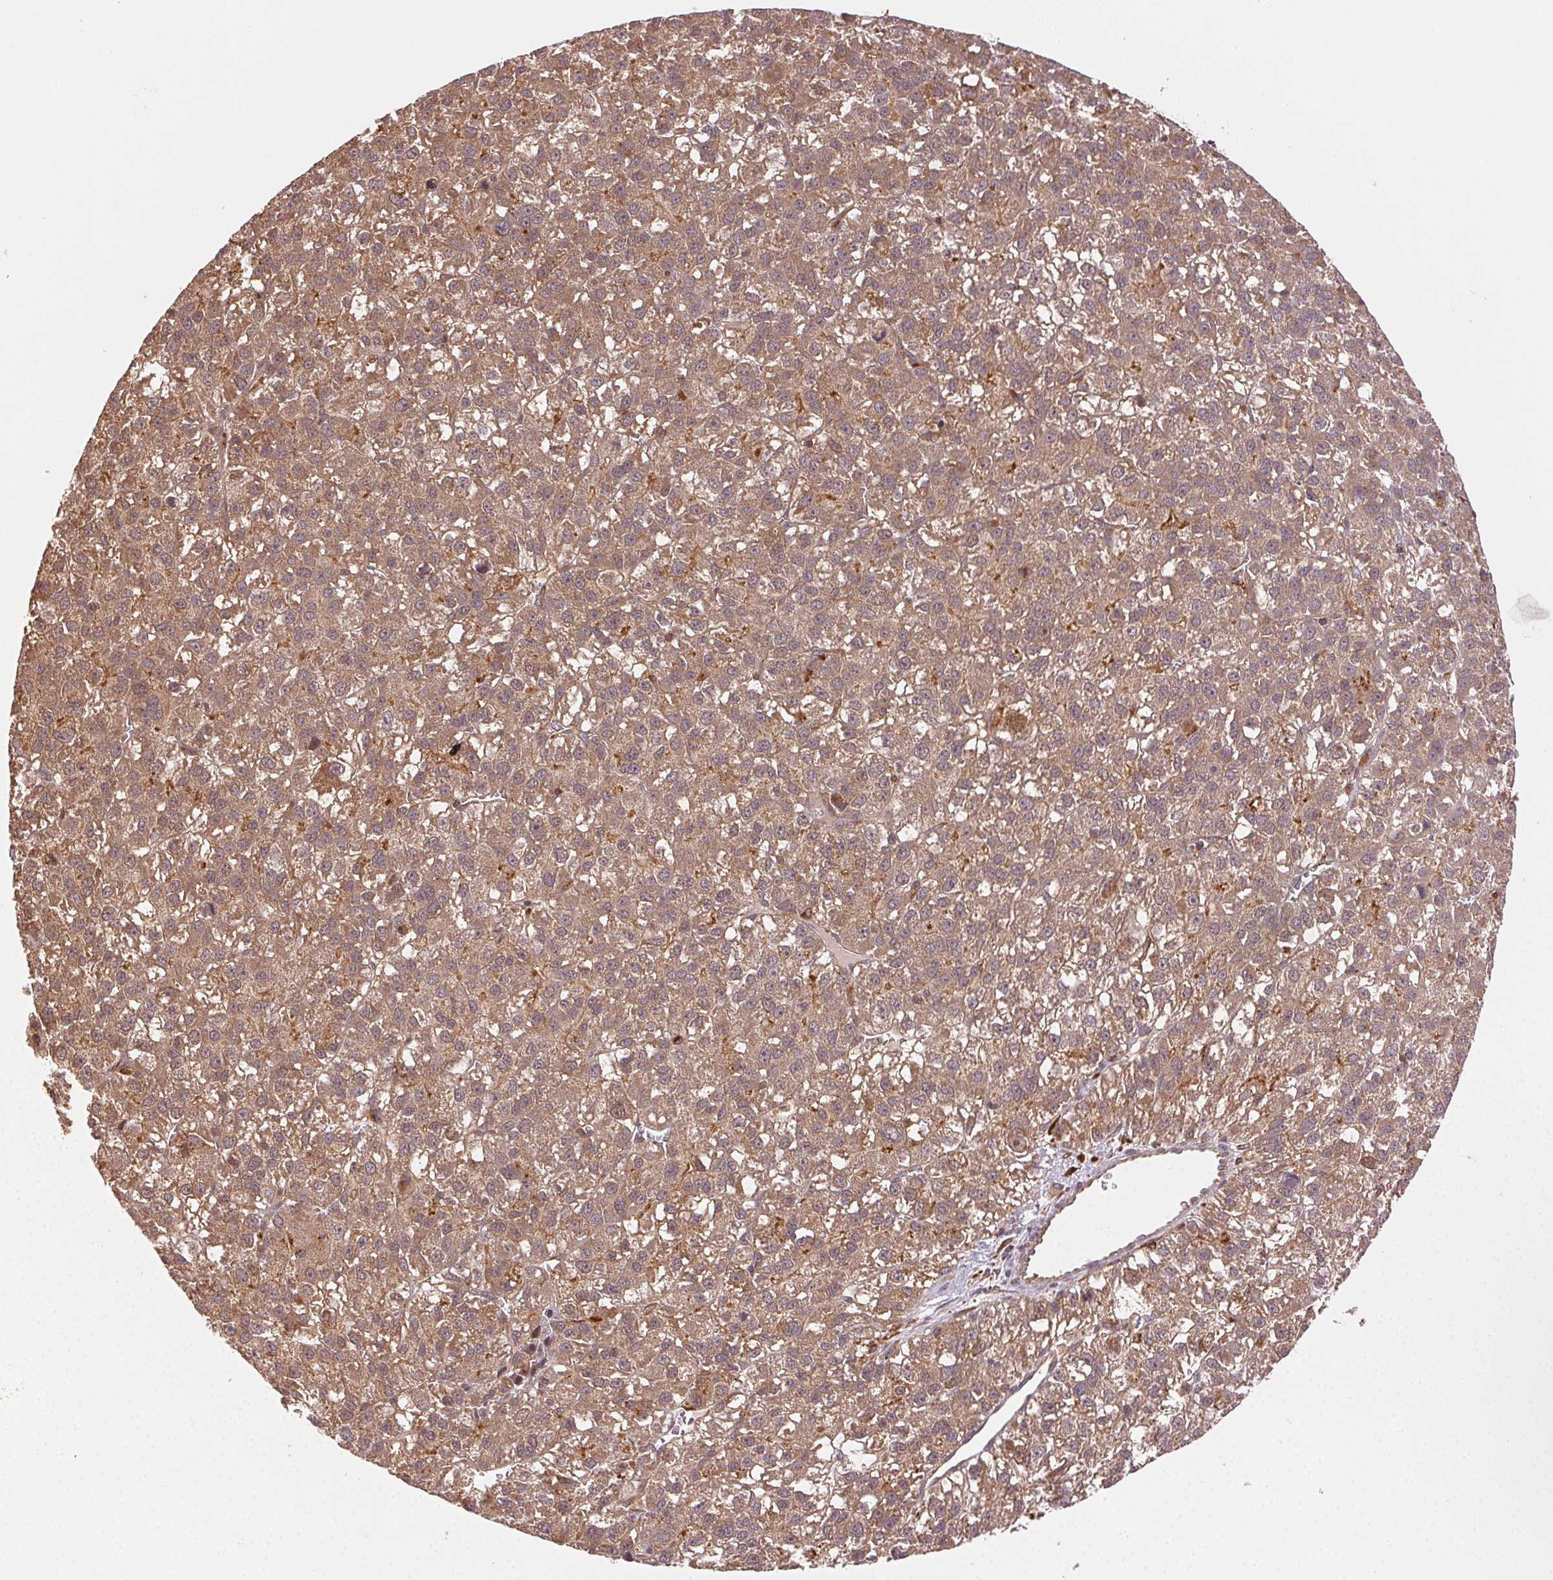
{"staining": {"intensity": "moderate", "quantity": ">75%", "location": "cytoplasmic/membranous"}, "tissue": "liver cancer", "cell_type": "Tumor cells", "image_type": "cancer", "snomed": [{"axis": "morphology", "description": "Carcinoma, Hepatocellular, NOS"}, {"axis": "topography", "description": "Liver"}], "caption": "Liver cancer tissue demonstrates moderate cytoplasmic/membranous expression in approximately >75% of tumor cells, visualized by immunohistochemistry.", "gene": "KLHL15", "patient": {"sex": "female", "age": 70}}